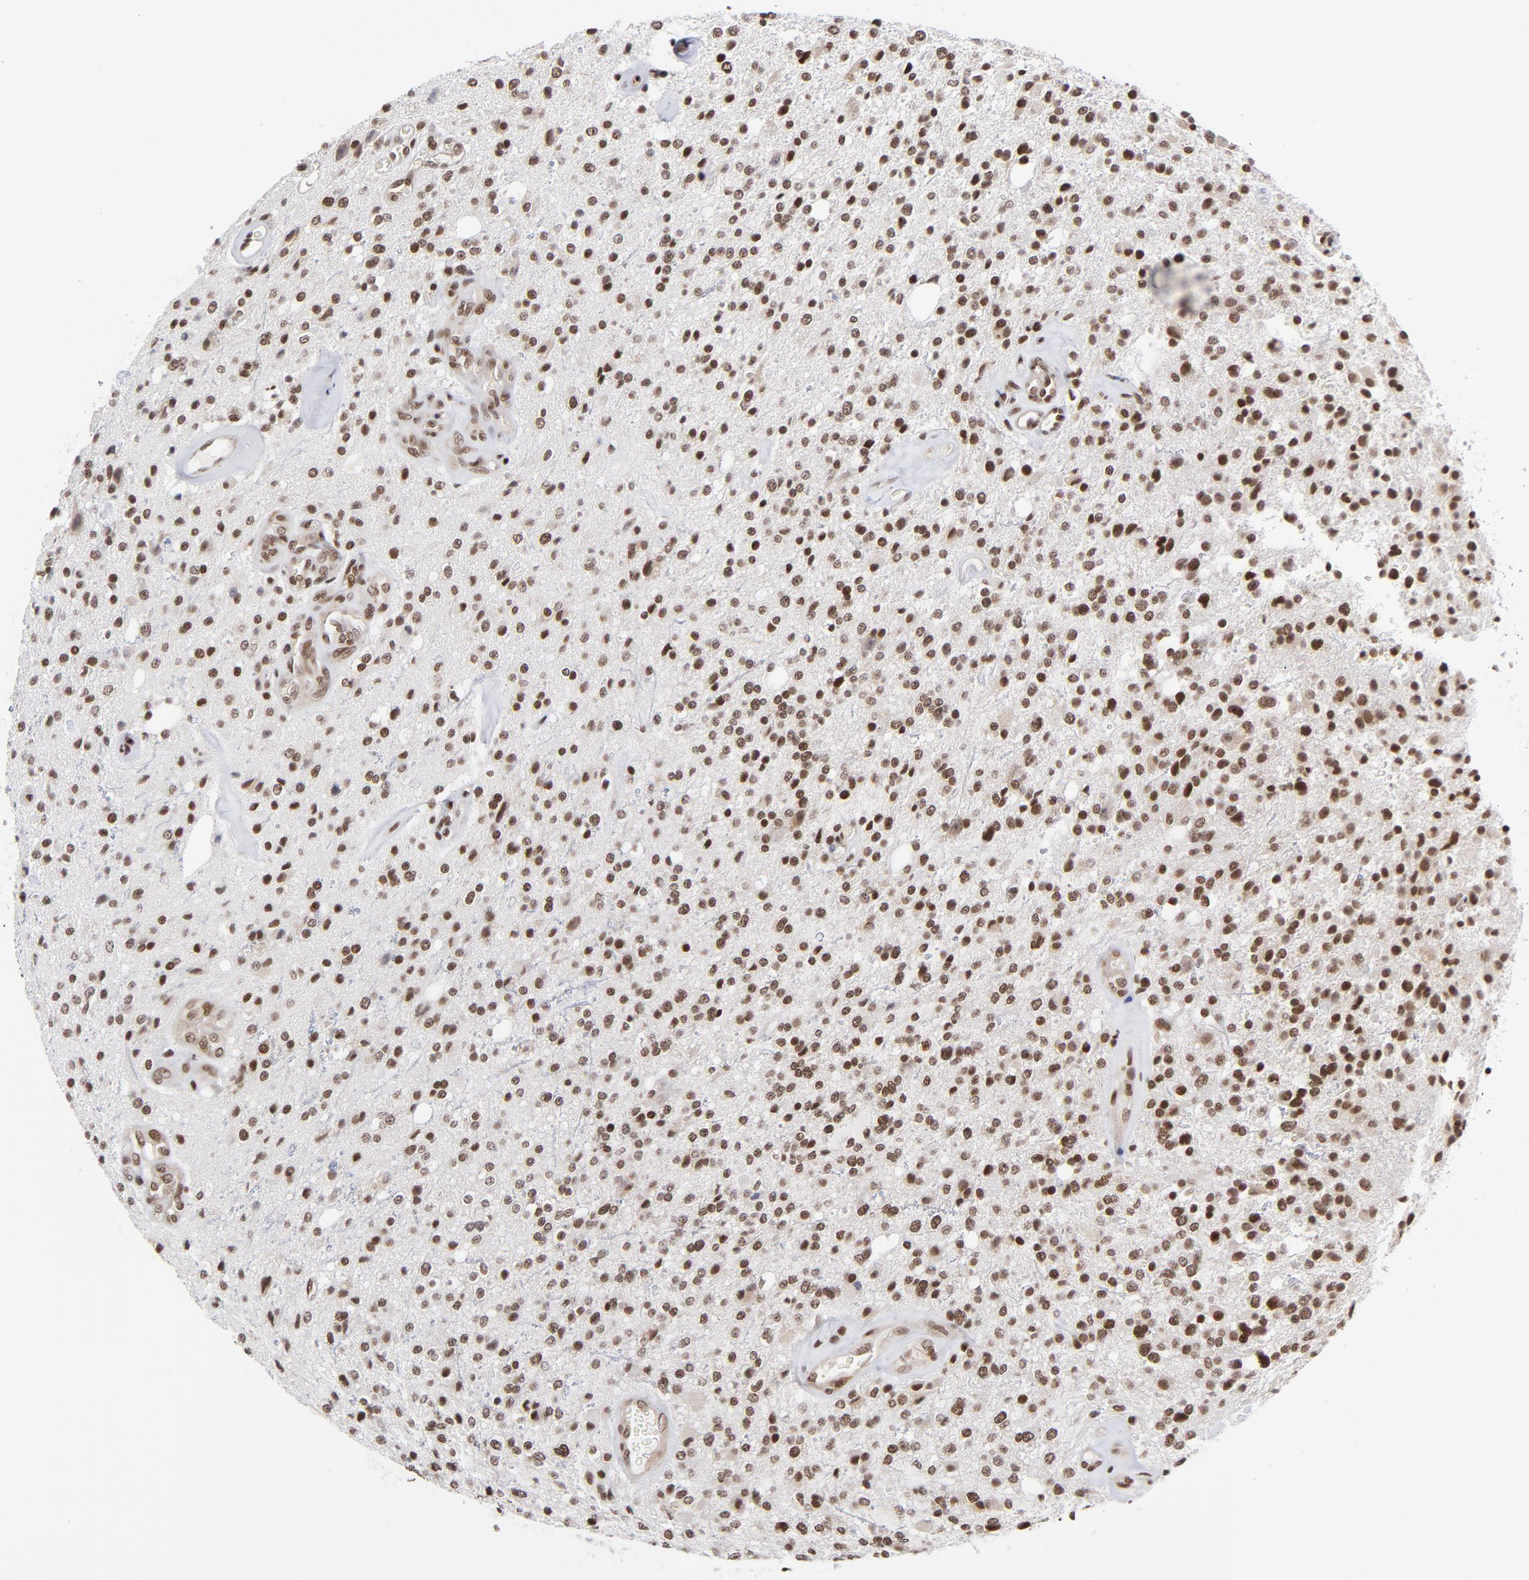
{"staining": {"intensity": "strong", "quantity": ">75%", "location": "nuclear"}, "tissue": "glioma", "cell_type": "Tumor cells", "image_type": "cancer", "snomed": [{"axis": "morphology", "description": "Glioma, malignant, High grade"}, {"axis": "topography", "description": "Brain"}], "caption": "Protein staining of glioma tissue exhibits strong nuclear expression in approximately >75% of tumor cells.", "gene": "CTCF", "patient": {"sex": "male", "age": 47}}